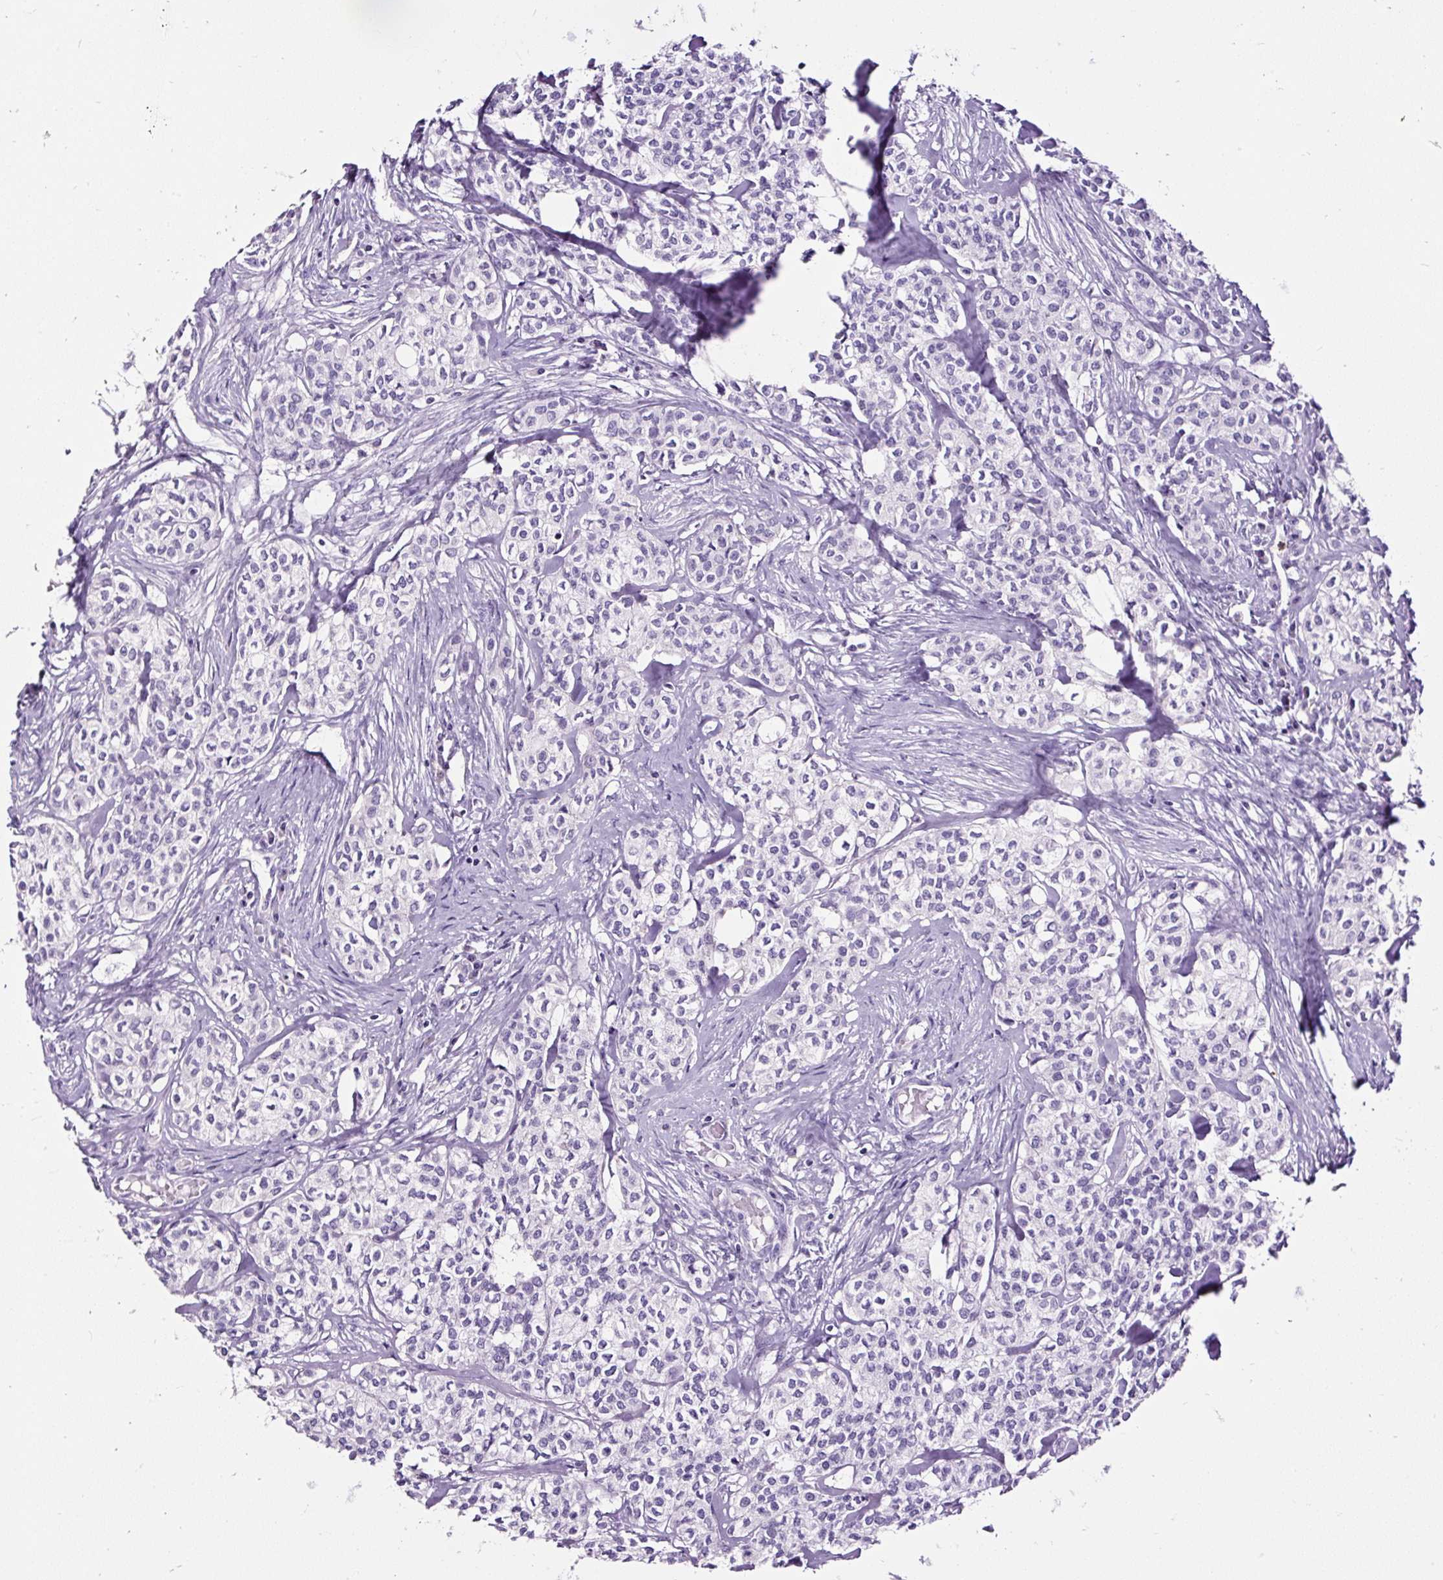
{"staining": {"intensity": "negative", "quantity": "none", "location": "none"}, "tissue": "head and neck cancer", "cell_type": "Tumor cells", "image_type": "cancer", "snomed": [{"axis": "morphology", "description": "Adenocarcinoma, NOS"}, {"axis": "topography", "description": "Head-Neck"}], "caption": "The micrograph demonstrates no staining of tumor cells in head and neck adenocarcinoma. (DAB (3,3'-diaminobenzidine) IHC with hematoxylin counter stain).", "gene": "SLC7A8", "patient": {"sex": "male", "age": 81}}